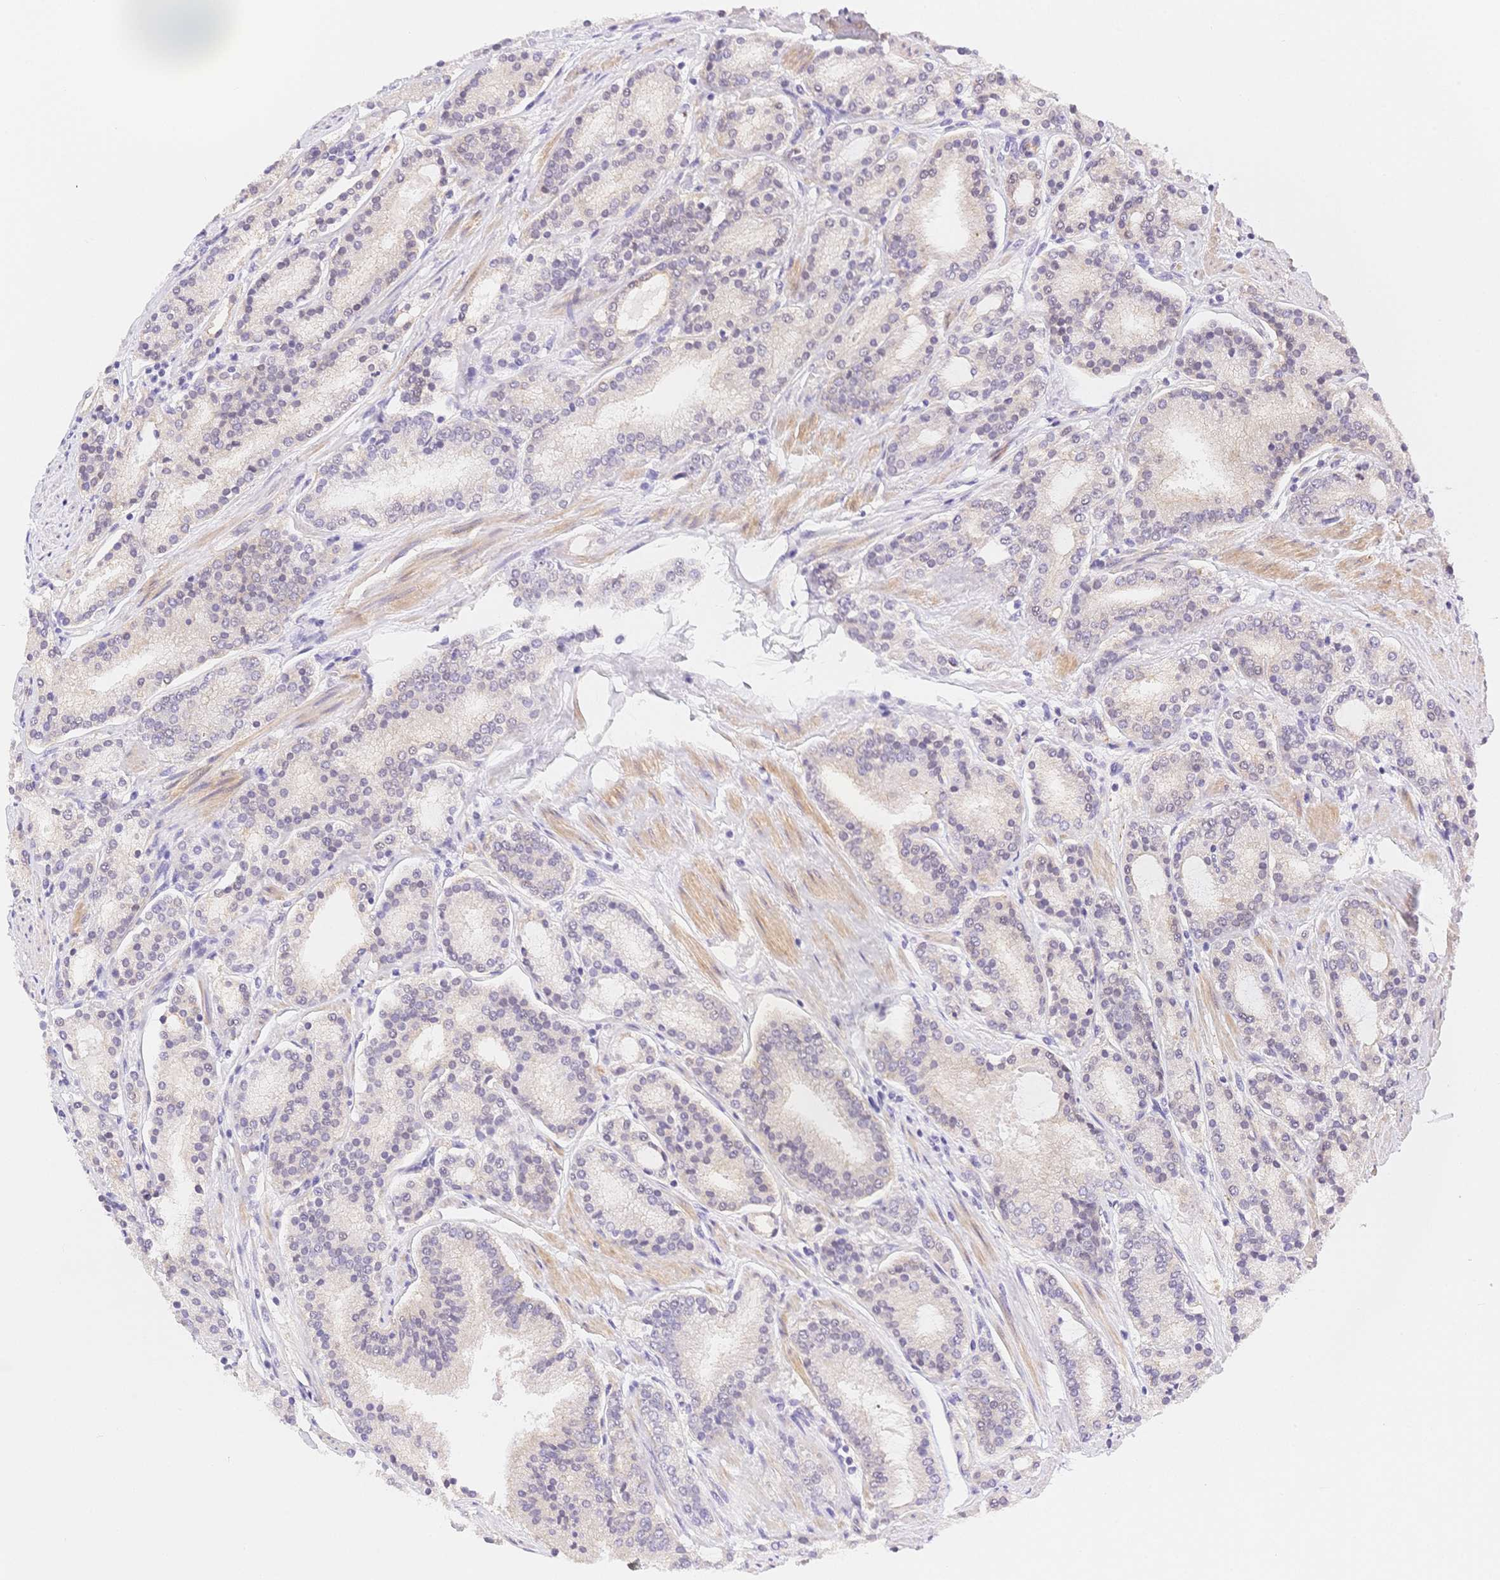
{"staining": {"intensity": "negative", "quantity": "none", "location": "none"}, "tissue": "prostate cancer", "cell_type": "Tumor cells", "image_type": "cancer", "snomed": [{"axis": "morphology", "description": "Adenocarcinoma, High grade"}, {"axis": "topography", "description": "Prostate"}], "caption": "Tumor cells show no significant protein positivity in prostate cancer (adenocarcinoma (high-grade)).", "gene": "CSN1S1", "patient": {"sex": "male", "age": 63}}